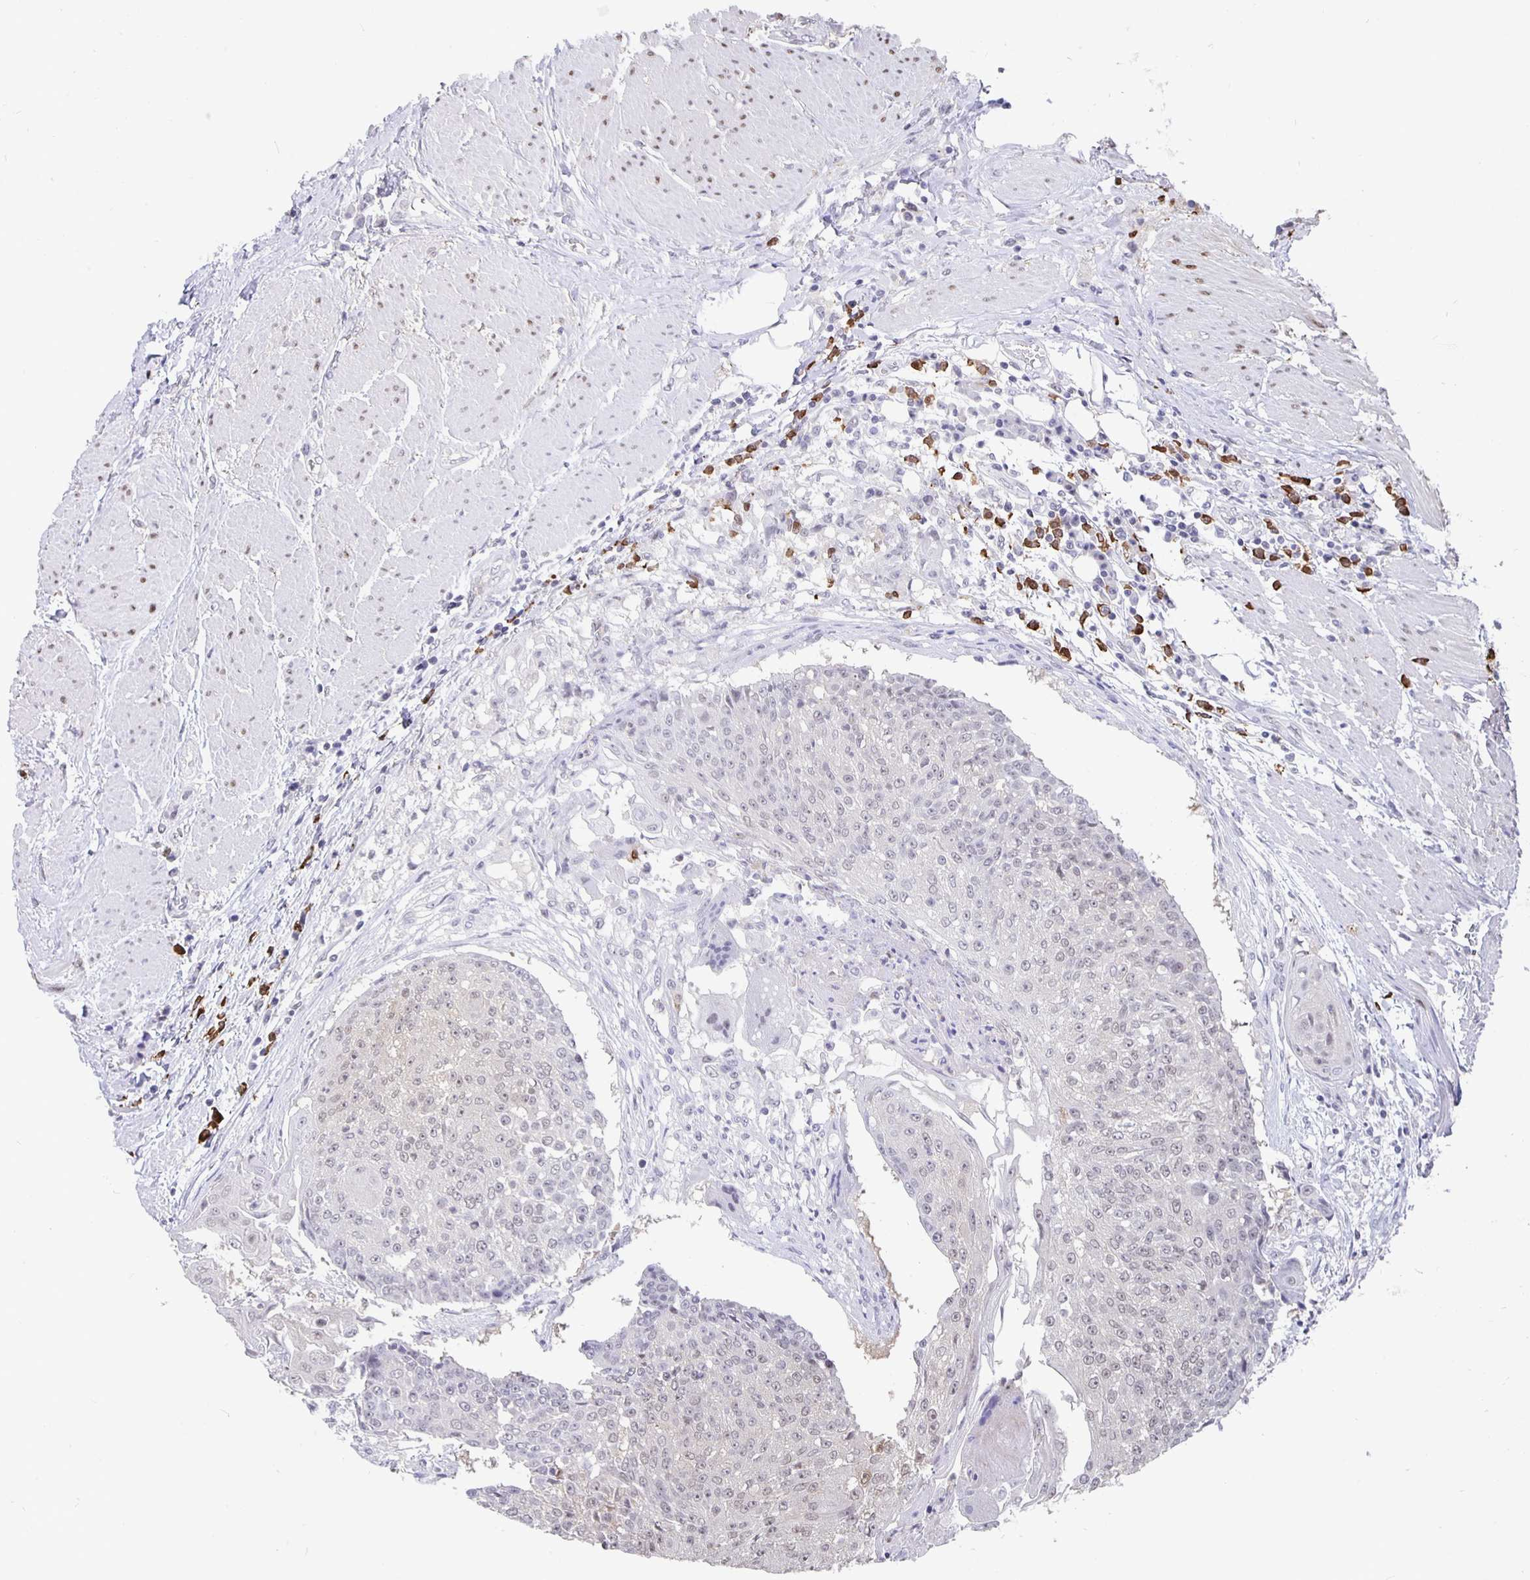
{"staining": {"intensity": "weak", "quantity": "<25%", "location": "nuclear"}, "tissue": "urothelial cancer", "cell_type": "Tumor cells", "image_type": "cancer", "snomed": [{"axis": "morphology", "description": "Urothelial carcinoma, High grade"}, {"axis": "topography", "description": "Urinary bladder"}], "caption": "Immunohistochemistry (IHC) histopathology image of human urothelial carcinoma (high-grade) stained for a protein (brown), which shows no expression in tumor cells.", "gene": "ZNF691", "patient": {"sex": "female", "age": 63}}